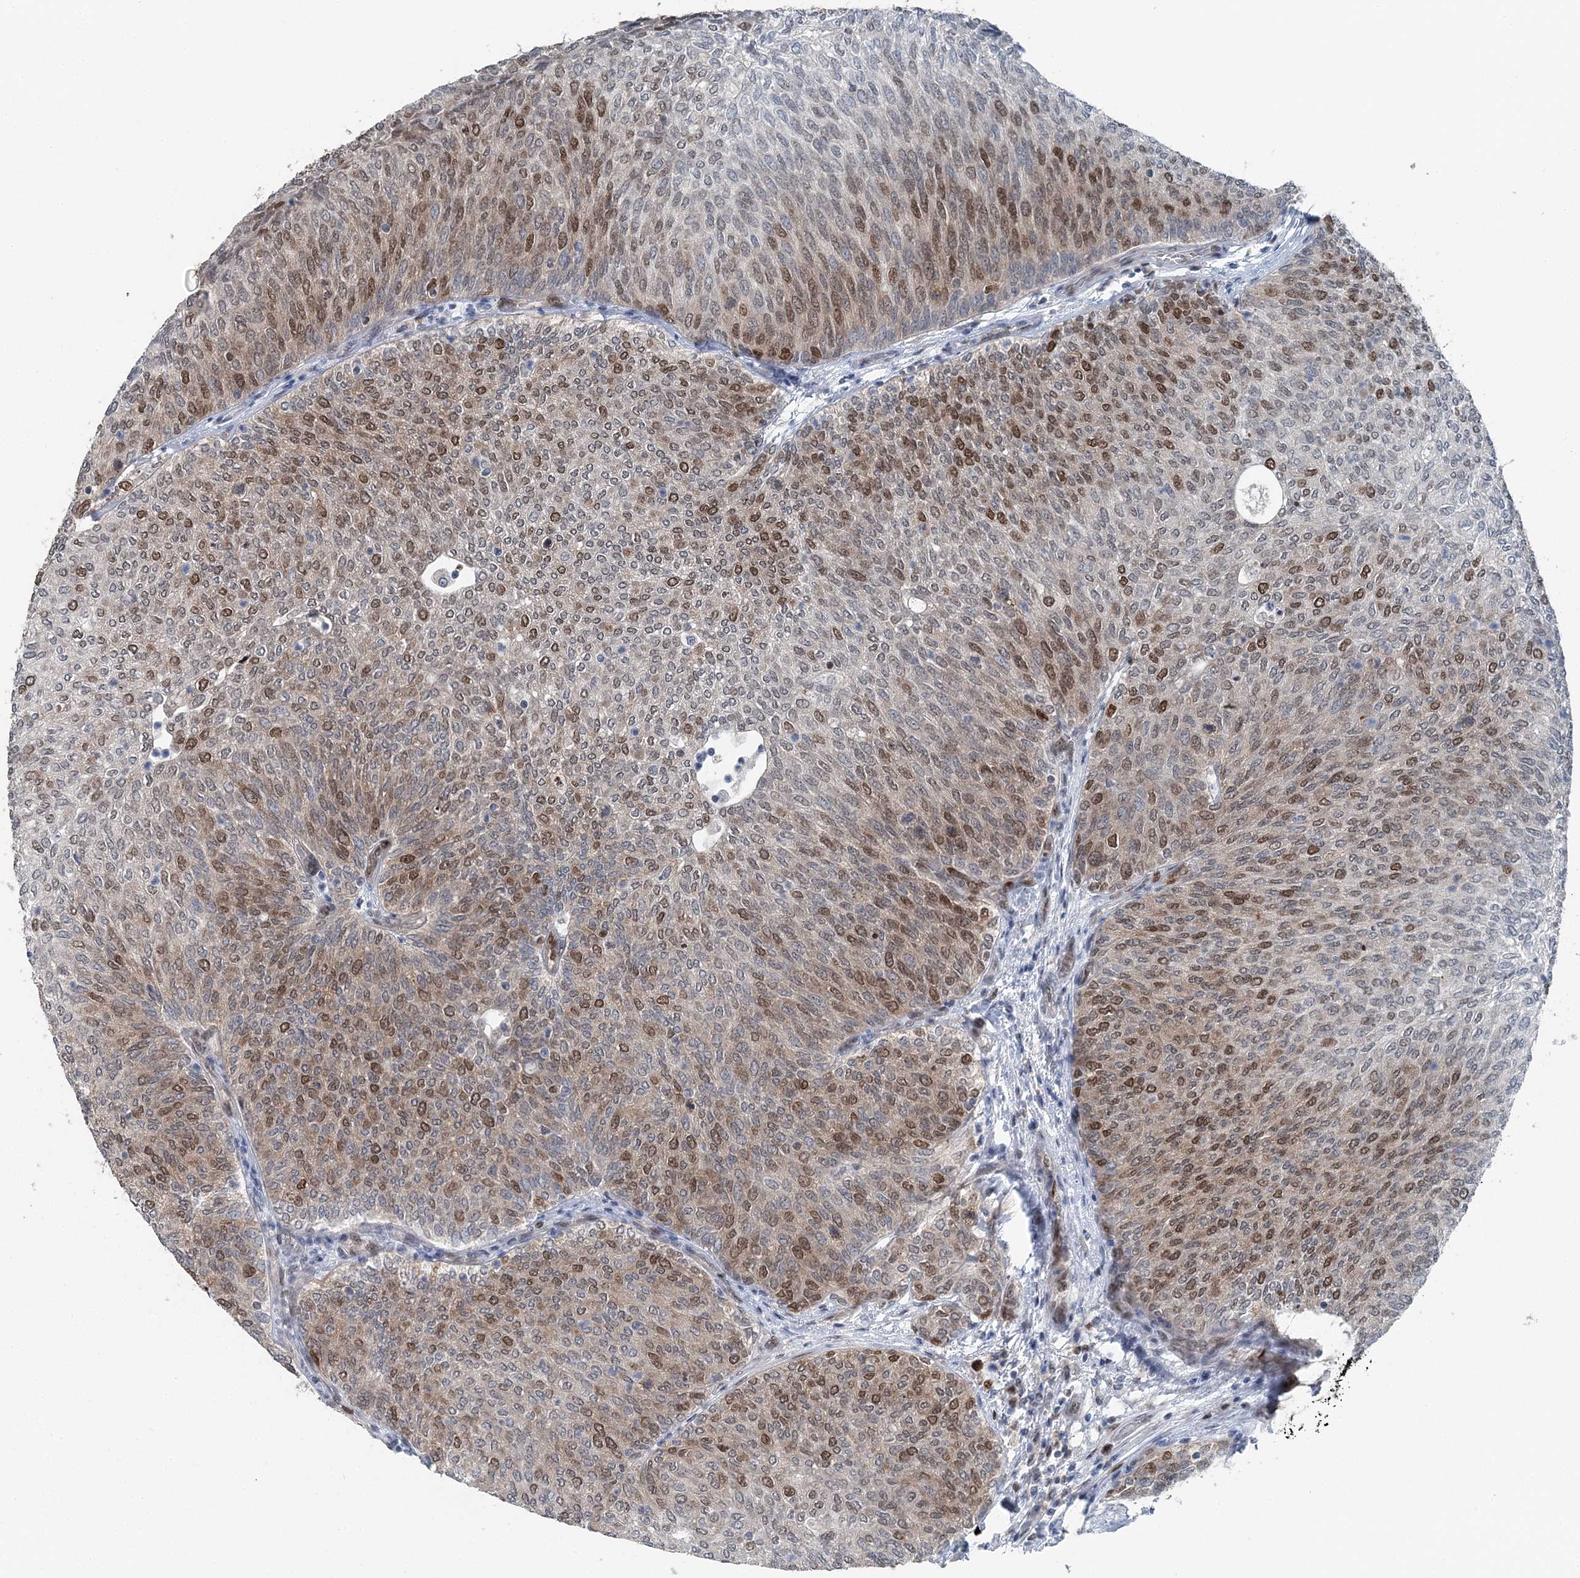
{"staining": {"intensity": "strong", "quantity": "25%-75%", "location": "nuclear"}, "tissue": "urothelial cancer", "cell_type": "Tumor cells", "image_type": "cancer", "snomed": [{"axis": "morphology", "description": "Urothelial carcinoma, Low grade"}, {"axis": "topography", "description": "Urinary bladder"}], "caption": "Tumor cells demonstrate high levels of strong nuclear staining in approximately 25%-75% of cells in low-grade urothelial carcinoma. Nuclei are stained in blue.", "gene": "HAT1", "patient": {"sex": "female", "age": 79}}